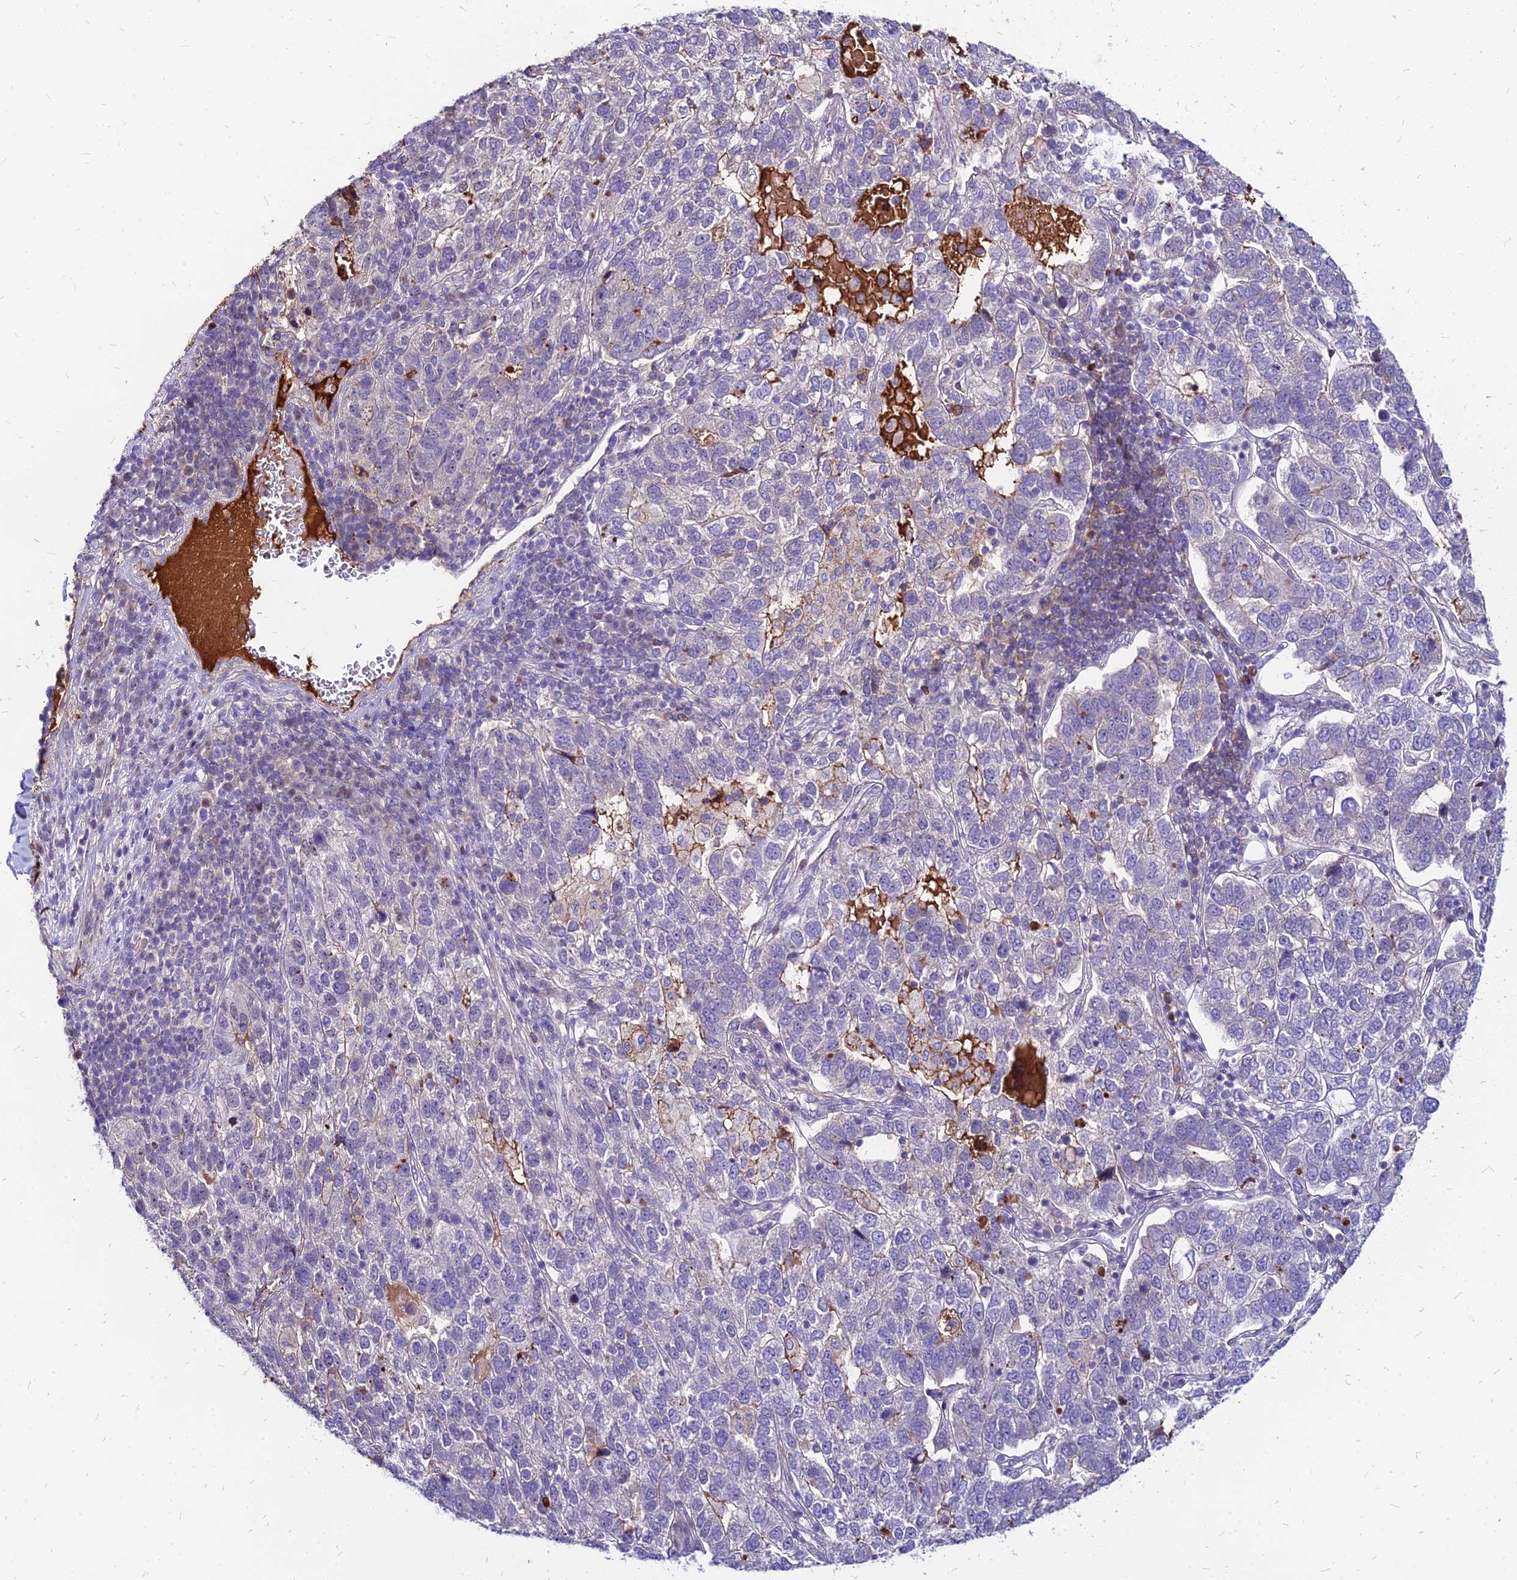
{"staining": {"intensity": "negative", "quantity": "none", "location": "none"}, "tissue": "pancreatic cancer", "cell_type": "Tumor cells", "image_type": "cancer", "snomed": [{"axis": "morphology", "description": "Adenocarcinoma, NOS"}, {"axis": "topography", "description": "Pancreas"}], "caption": "This is an IHC photomicrograph of adenocarcinoma (pancreatic). There is no staining in tumor cells.", "gene": "ACSM6", "patient": {"sex": "female", "age": 61}}